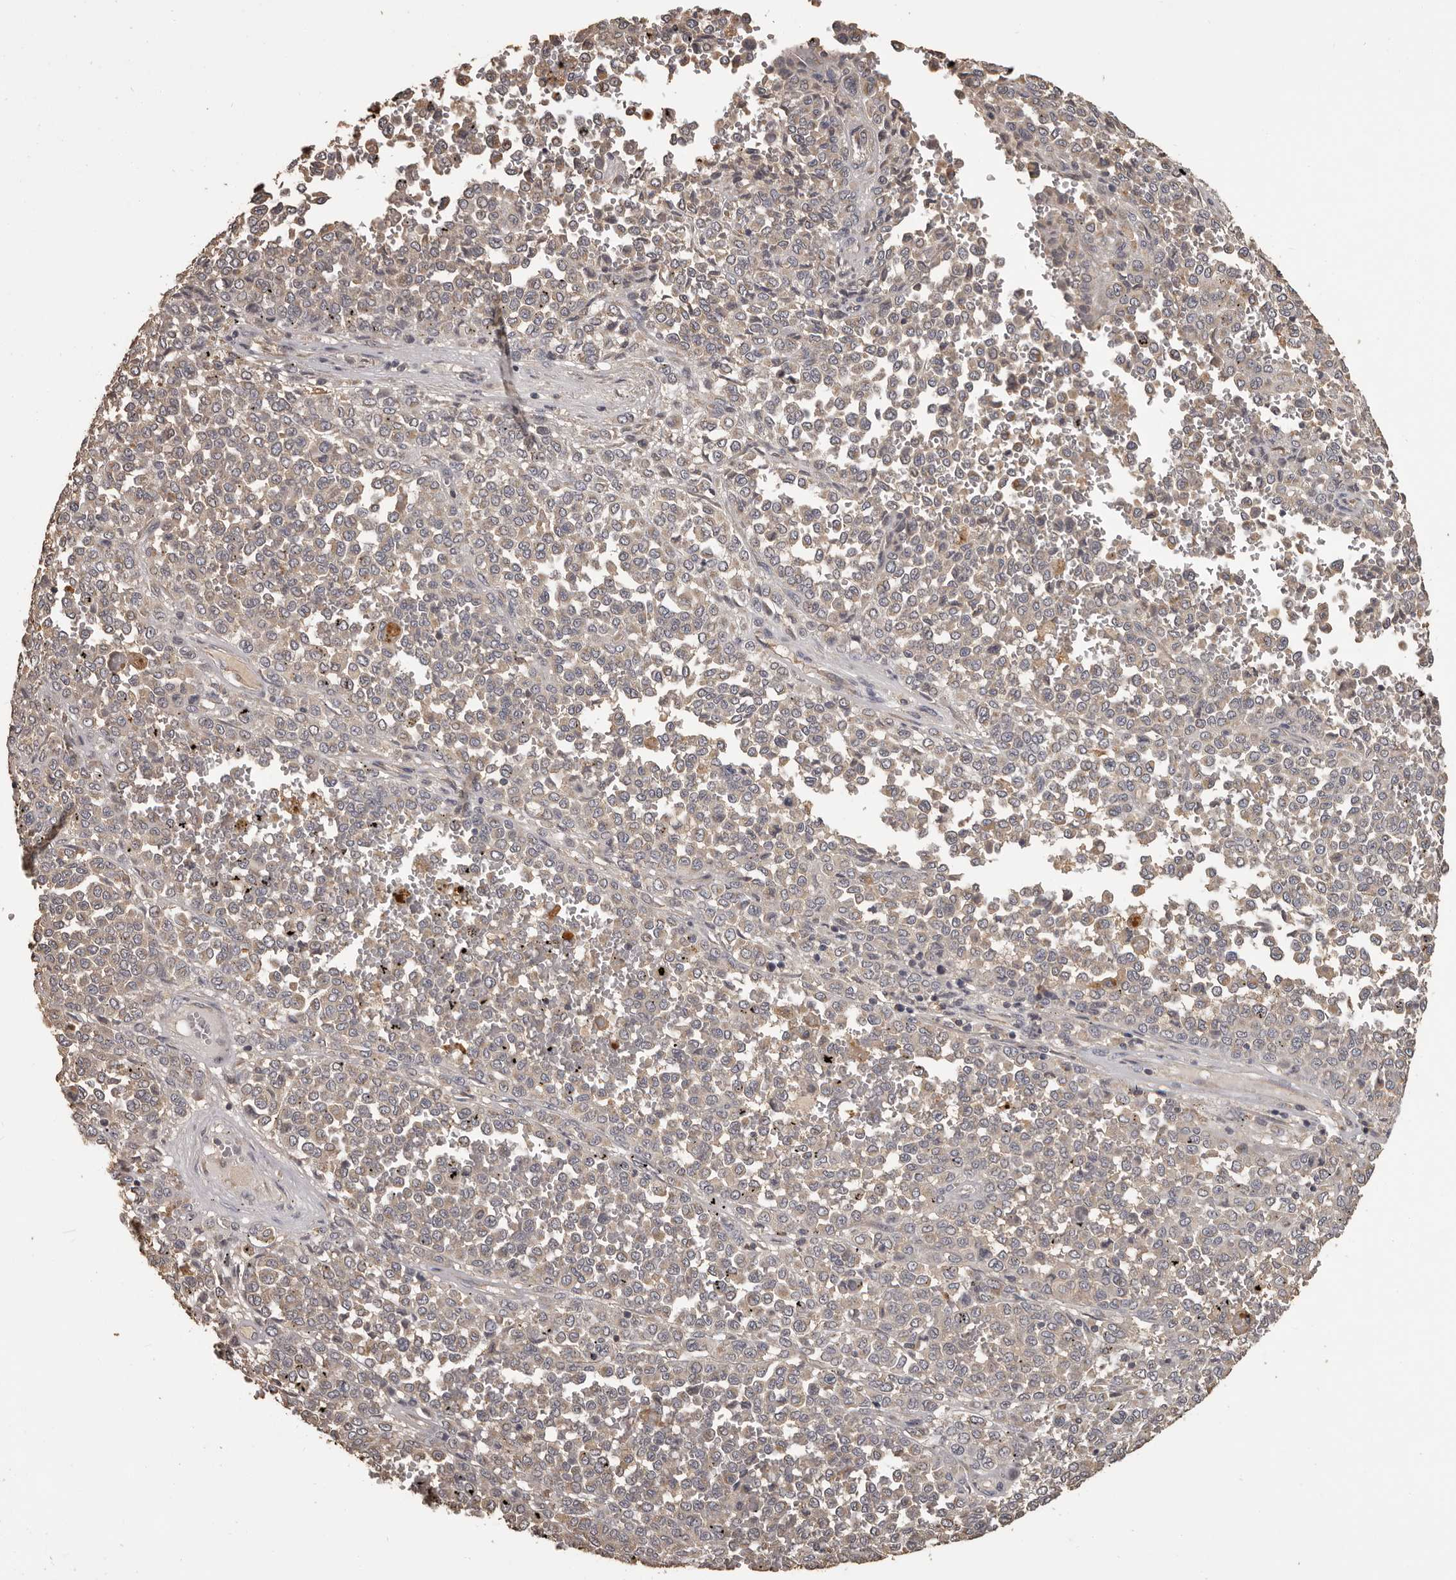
{"staining": {"intensity": "weak", "quantity": ">75%", "location": "cytoplasmic/membranous"}, "tissue": "melanoma", "cell_type": "Tumor cells", "image_type": "cancer", "snomed": [{"axis": "morphology", "description": "Malignant melanoma, Metastatic site"}, {"axis": "topography", "description": "Pancreas"}], "caption": "Immunohistochemistry of human melanoma reveals low levels of weak cytoplasmic/membranous positivity in about >75% of tumor cells. Using DAB (3,3'-diaminobenzidine) (brown) and hematoxylin (blue) stains, captured at high magnification using brightfield microscopy.", "gene": "MGAT5", "patient": {"sex": "female", "age": 30}}